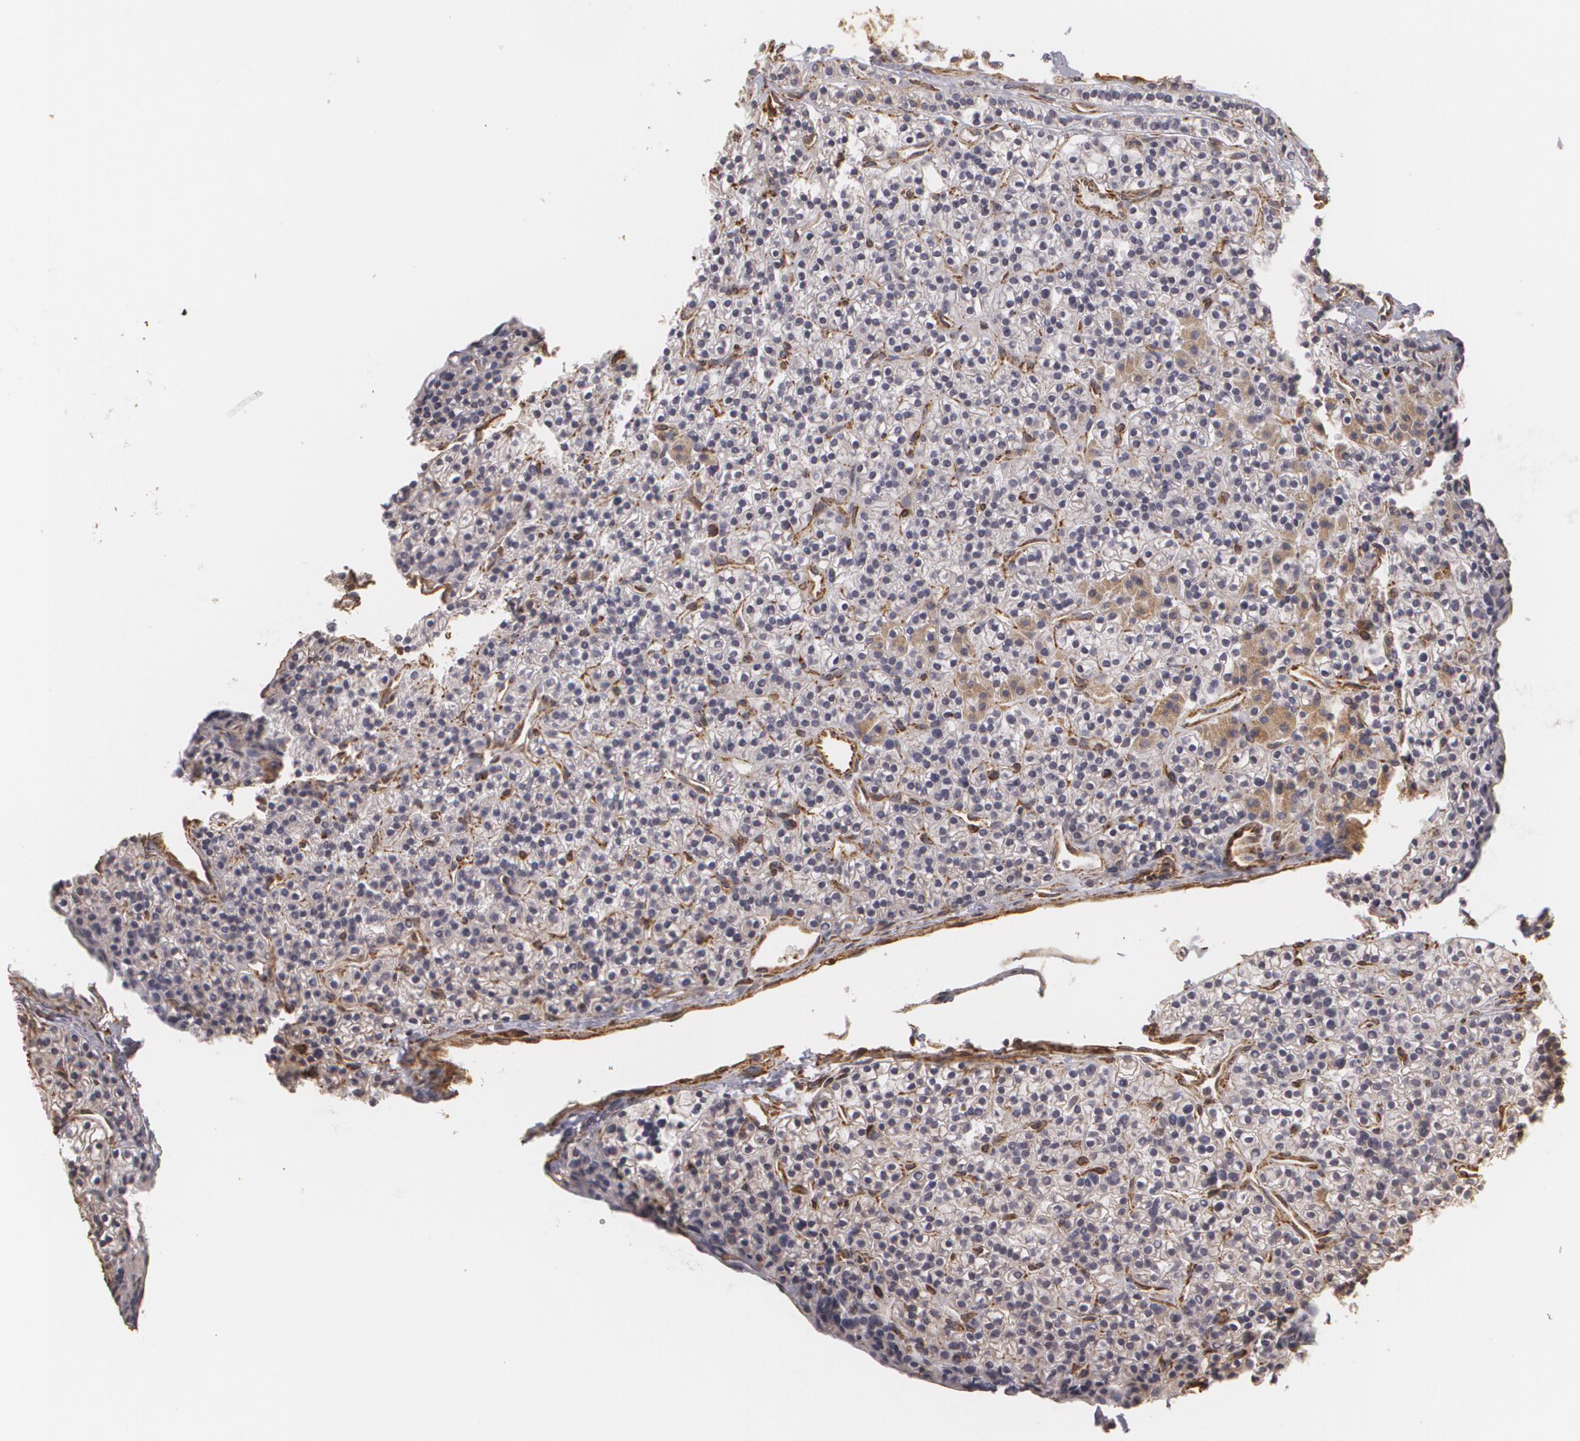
{"staining": {"intensity": "weak", "quantity": "<25%", "location": "cytoplasmic/membranous"}, "tissue": "parathyroid gland", "cell_type": "Glandular cells", "image_type": "normal", "snomed": [{"axis": "morphology", "description": "Normal tissue, NOS"}, {"axis": "topography", "description": "Parathyroid gland"}], "caption": "This is an immunohistochemistry (IHC) photomicrograph of unremarkable parathyroid gland. There is no expression in glandular cells.", "gene": "CYB5R3", "patient": {"sex": "female", "age": 45}}